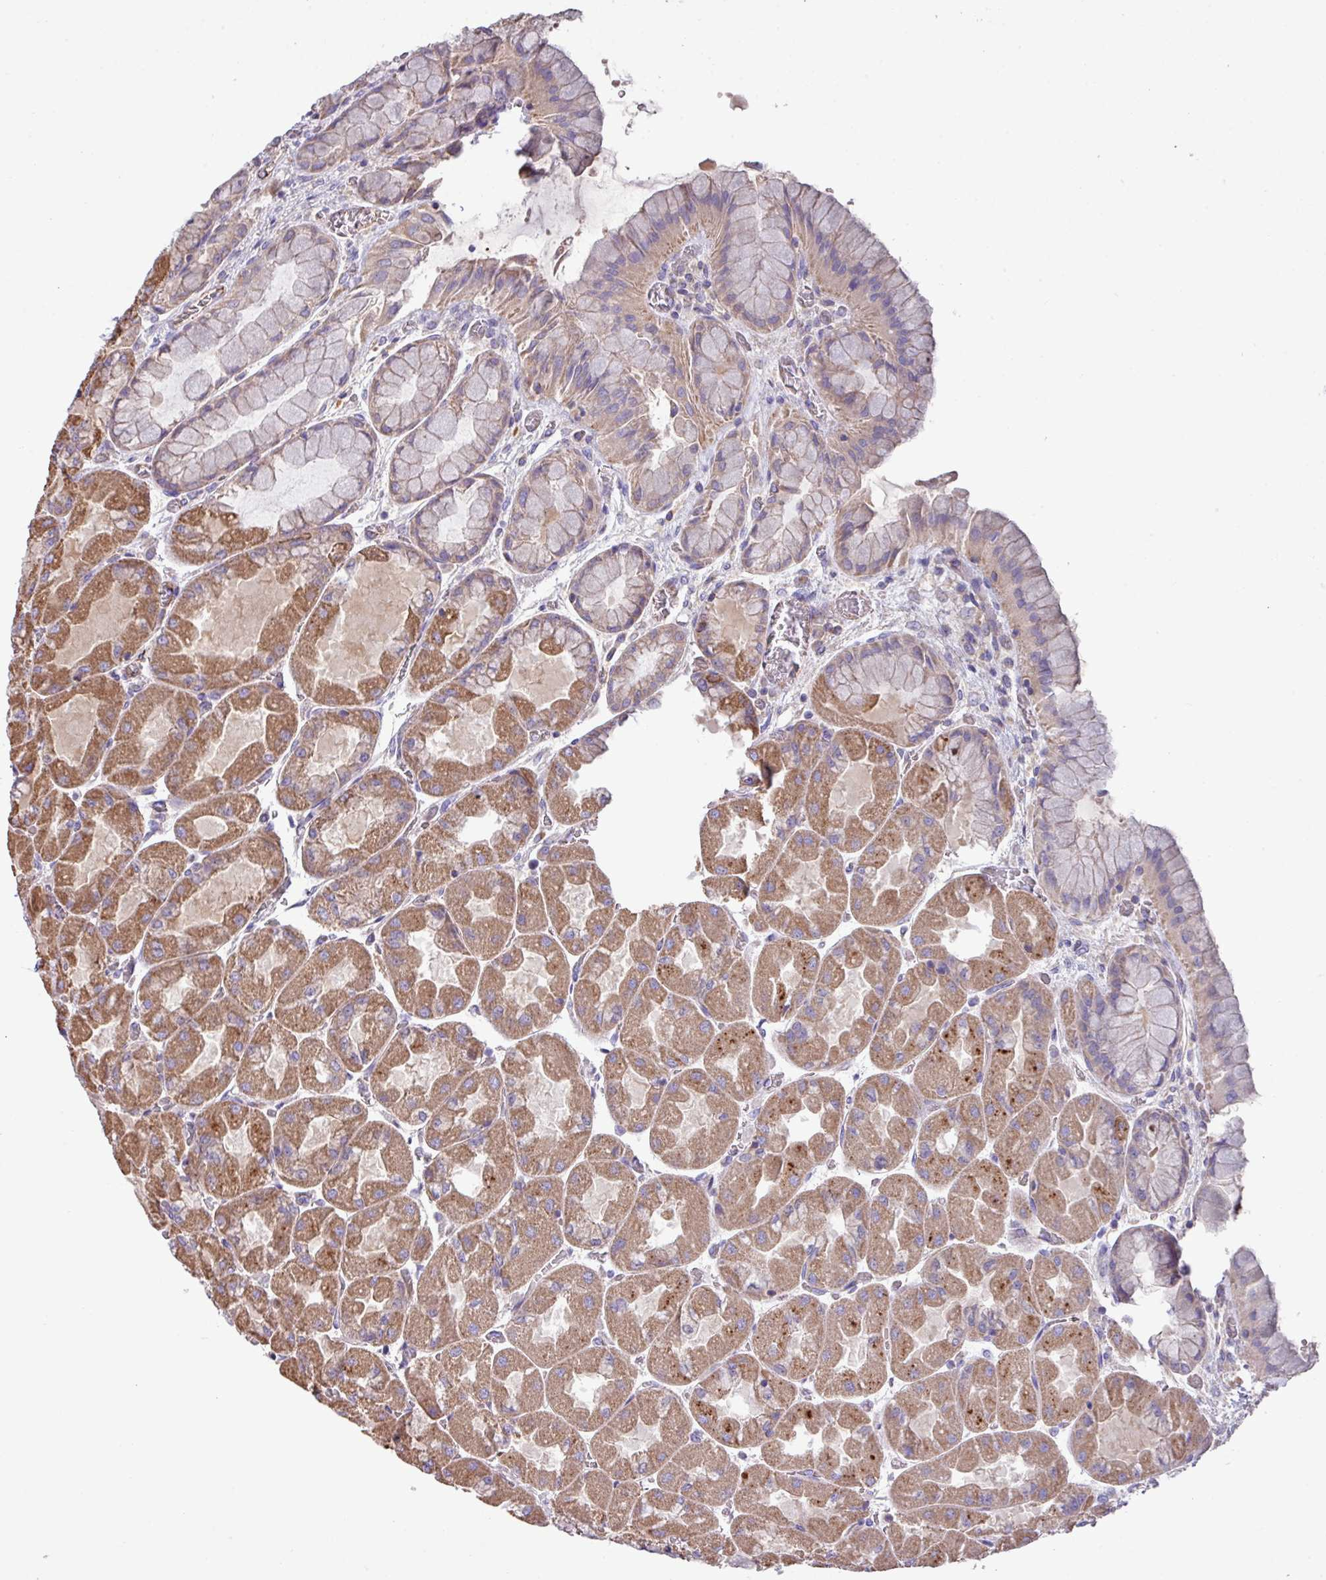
{"staining": {"intensity": "moderate", "quantity": ">75%", "location": "cytoplasmic/membranous"}, "tissue": "stomach", "cell_type": "Glandular cells", "image_type": "normal", "snomed": [{"axis": "morphology", "description": "Normal tissue, NOS"}, {"axis": "topography", "description": "Stomach"}], "caption": "Stomach was stained to show a protein in brown. There is medium levels of moderate cytoplasmic/membranous positivity in about >75% of glandular cells. The staining is performed using DAB brown chromogen to label protein expression. The nuclei are counter-stained blue using hematoxylin.", "gene": "PPM1J", "patient": {"sex": "female", "age": 61}}